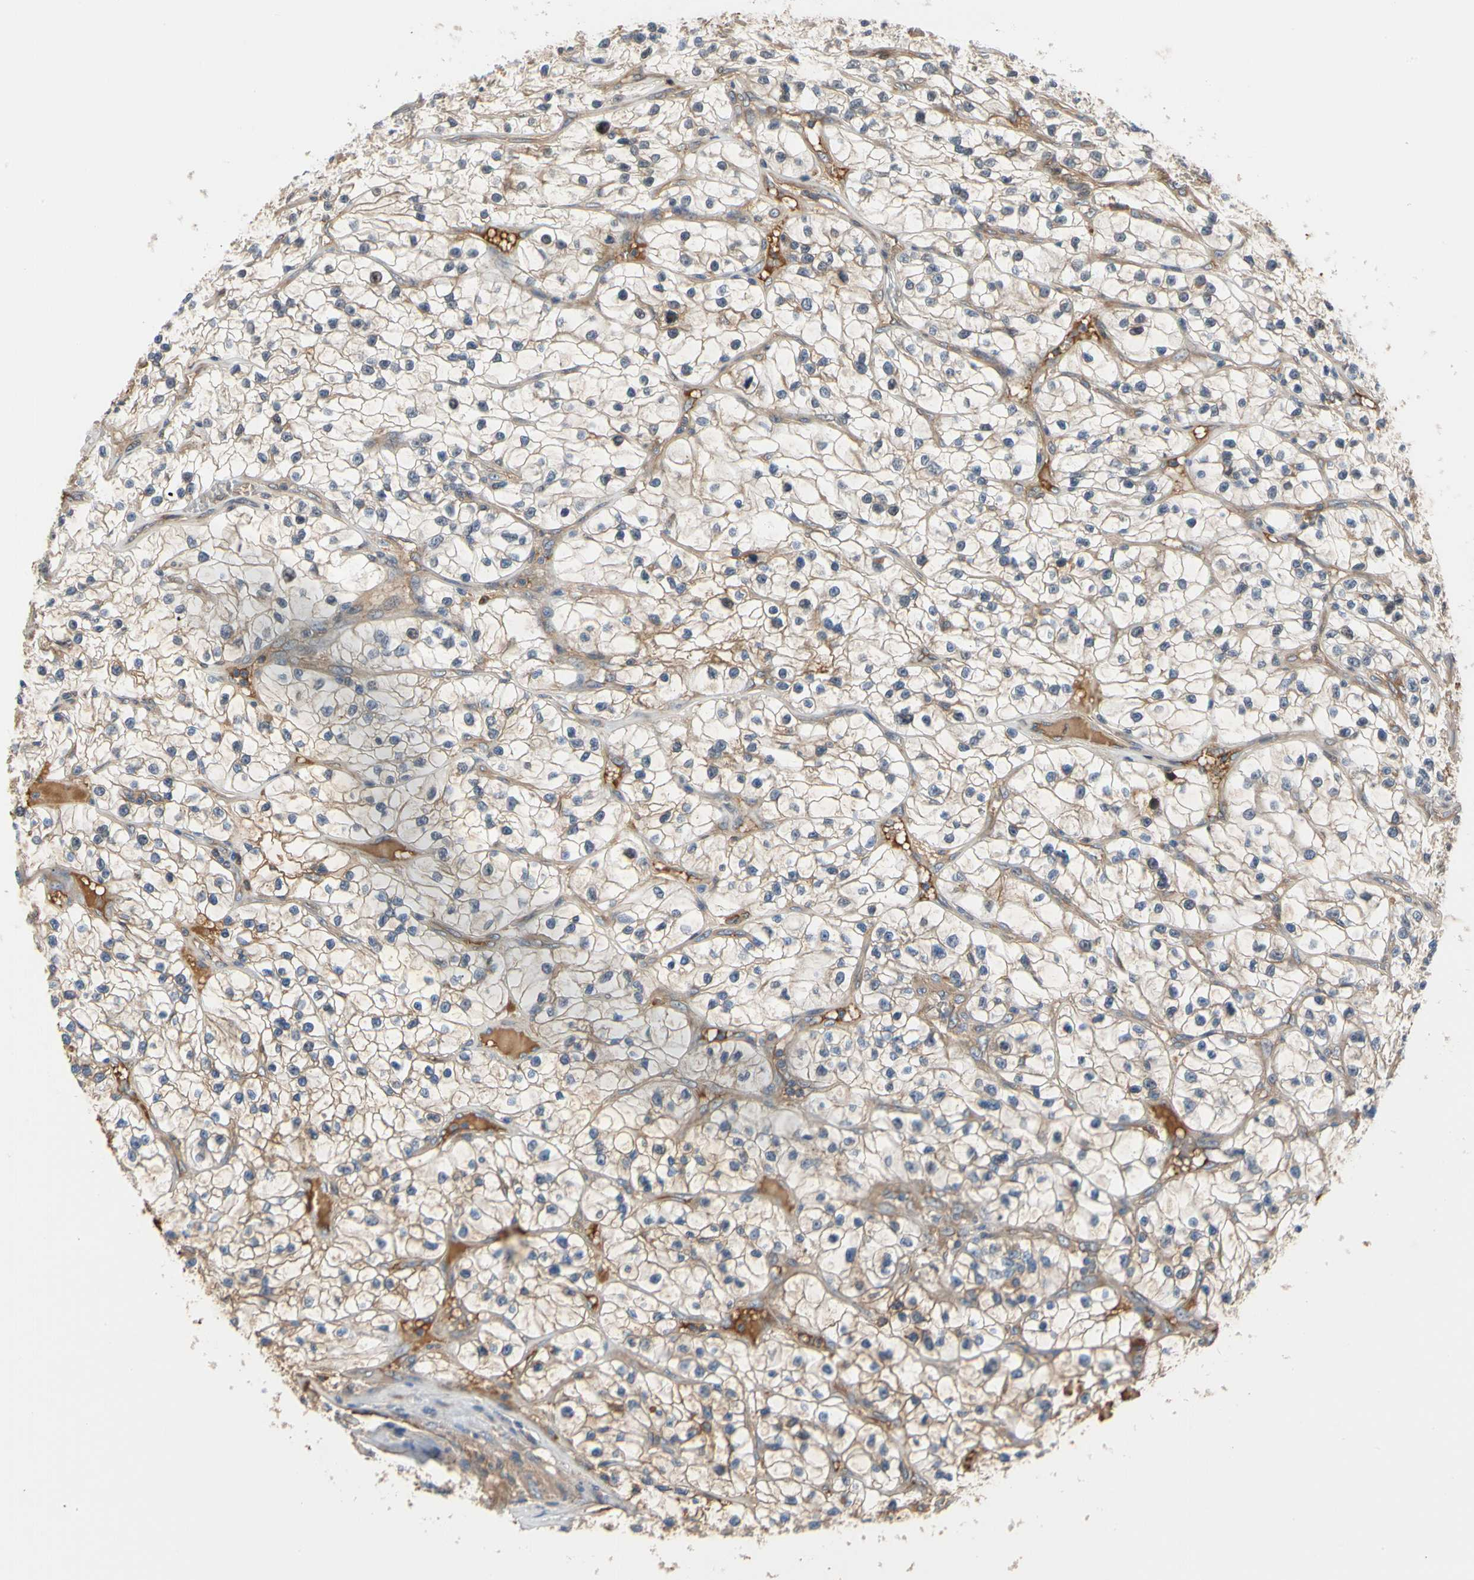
{"staining": {"intensity": "weak", "quantity": "<25%", "location": "cytoplasmic/membranous"}, "tissue": "renal cancer", "cell_type": "Tumor cells", "image_type": "cancer", "snomed": [{"axis": "morphology", "description": "Adenocarcinoma, NOS"}, {"axis": "topography", "description": "Kidney"}], "caption": "Renal cancer (adenocarcinoma) was stained to show a protein in brown. There is no significant positivity in tumor cells.", "gene": "ENTREP3", "patient": {"sex": "female", "age": 57}}